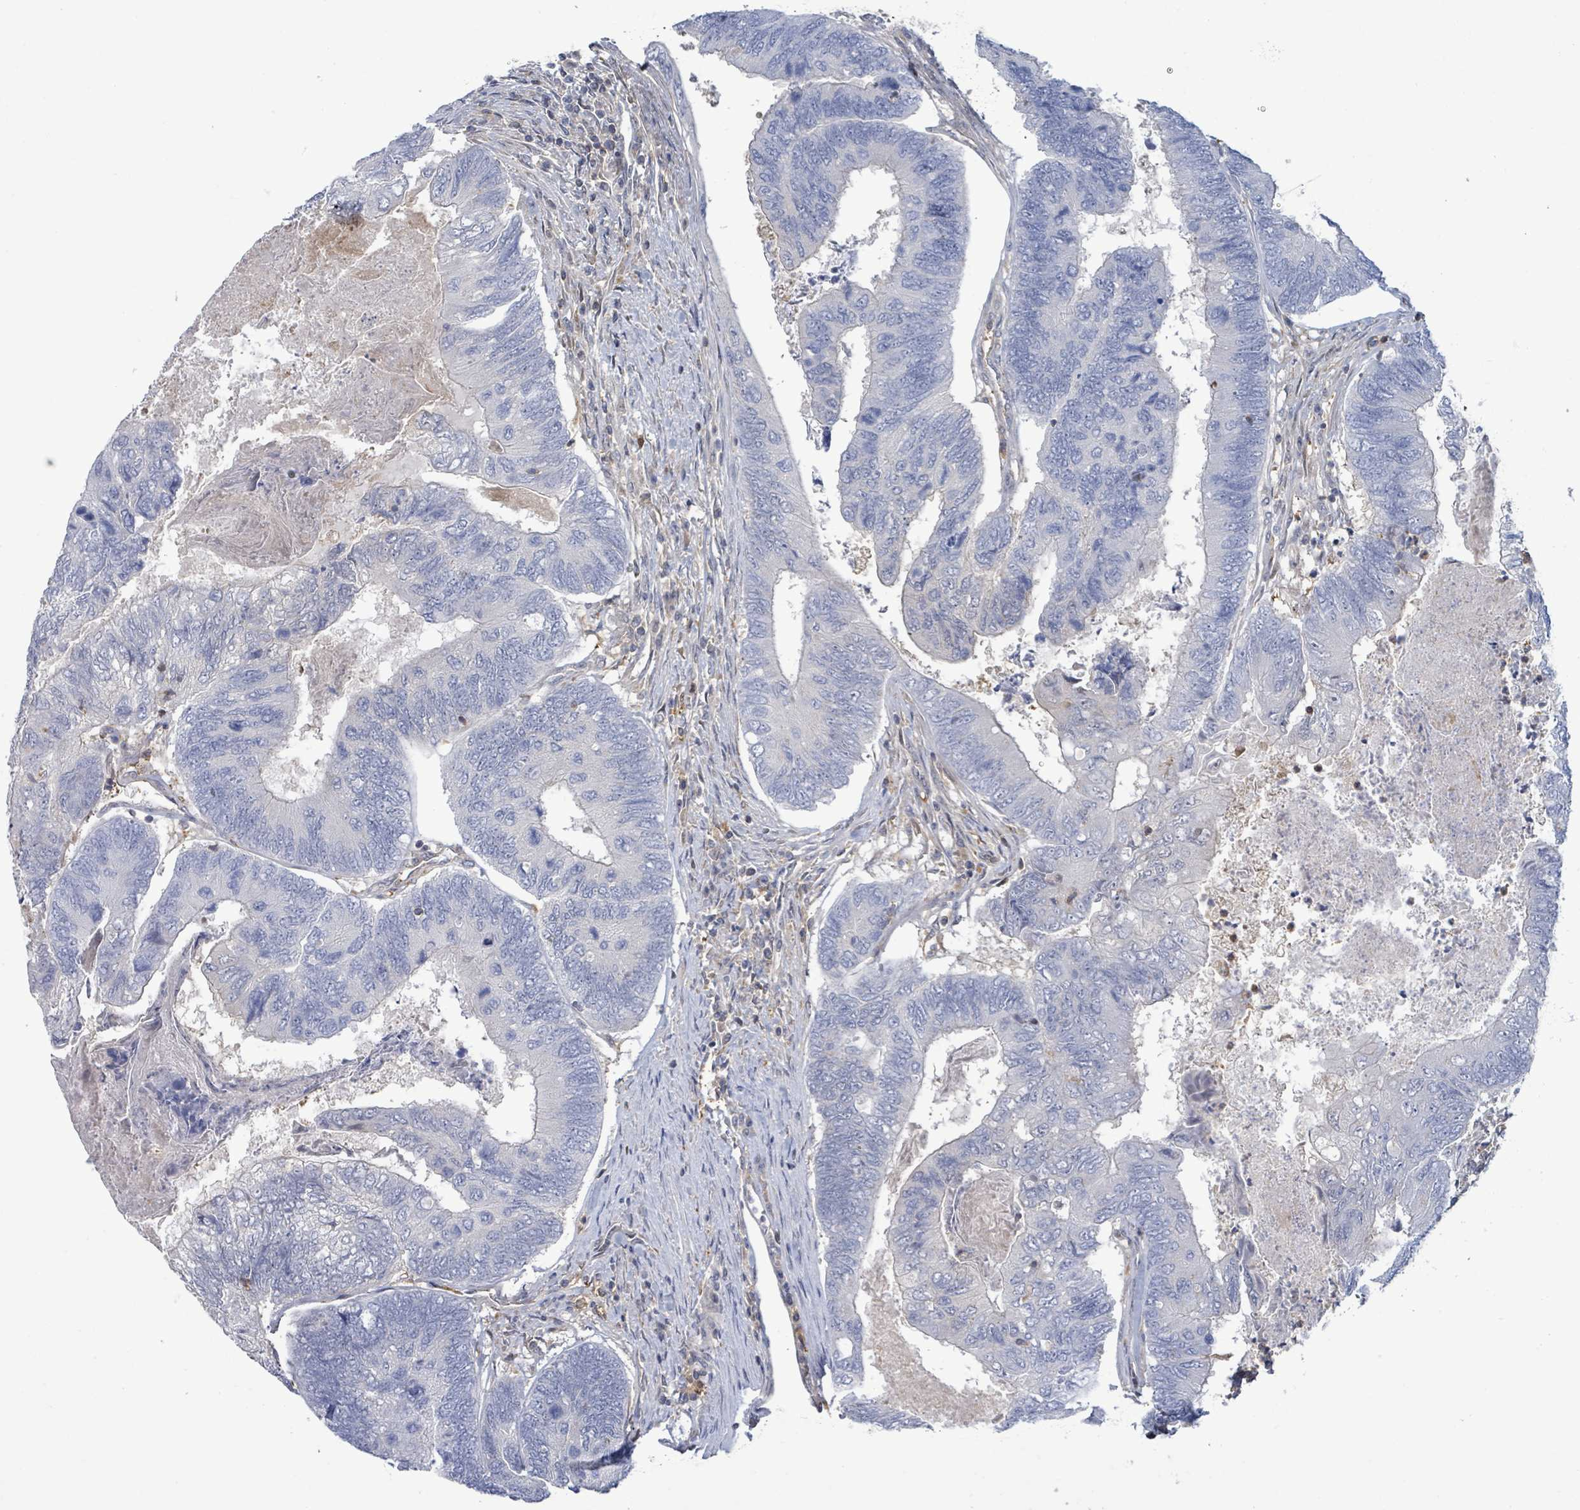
{"staining": {"intensity": "negative", "quantity": "none", "location": "none"}, "tissue": "colorectal cancer", "cell_type": "Tumor cells", "image_type": "cancer", "snomed": [{"axis": "morphology", "description": "Adenocarcinoma, NOS"}, {"axis": "topography", "description": "Colon"}], "caption": "IHC of colorectal adenocarcinoma exhibits no expression in tumor cells.", "gene": "PGAM1", "patient": {"sex": "female", "age": 67}}